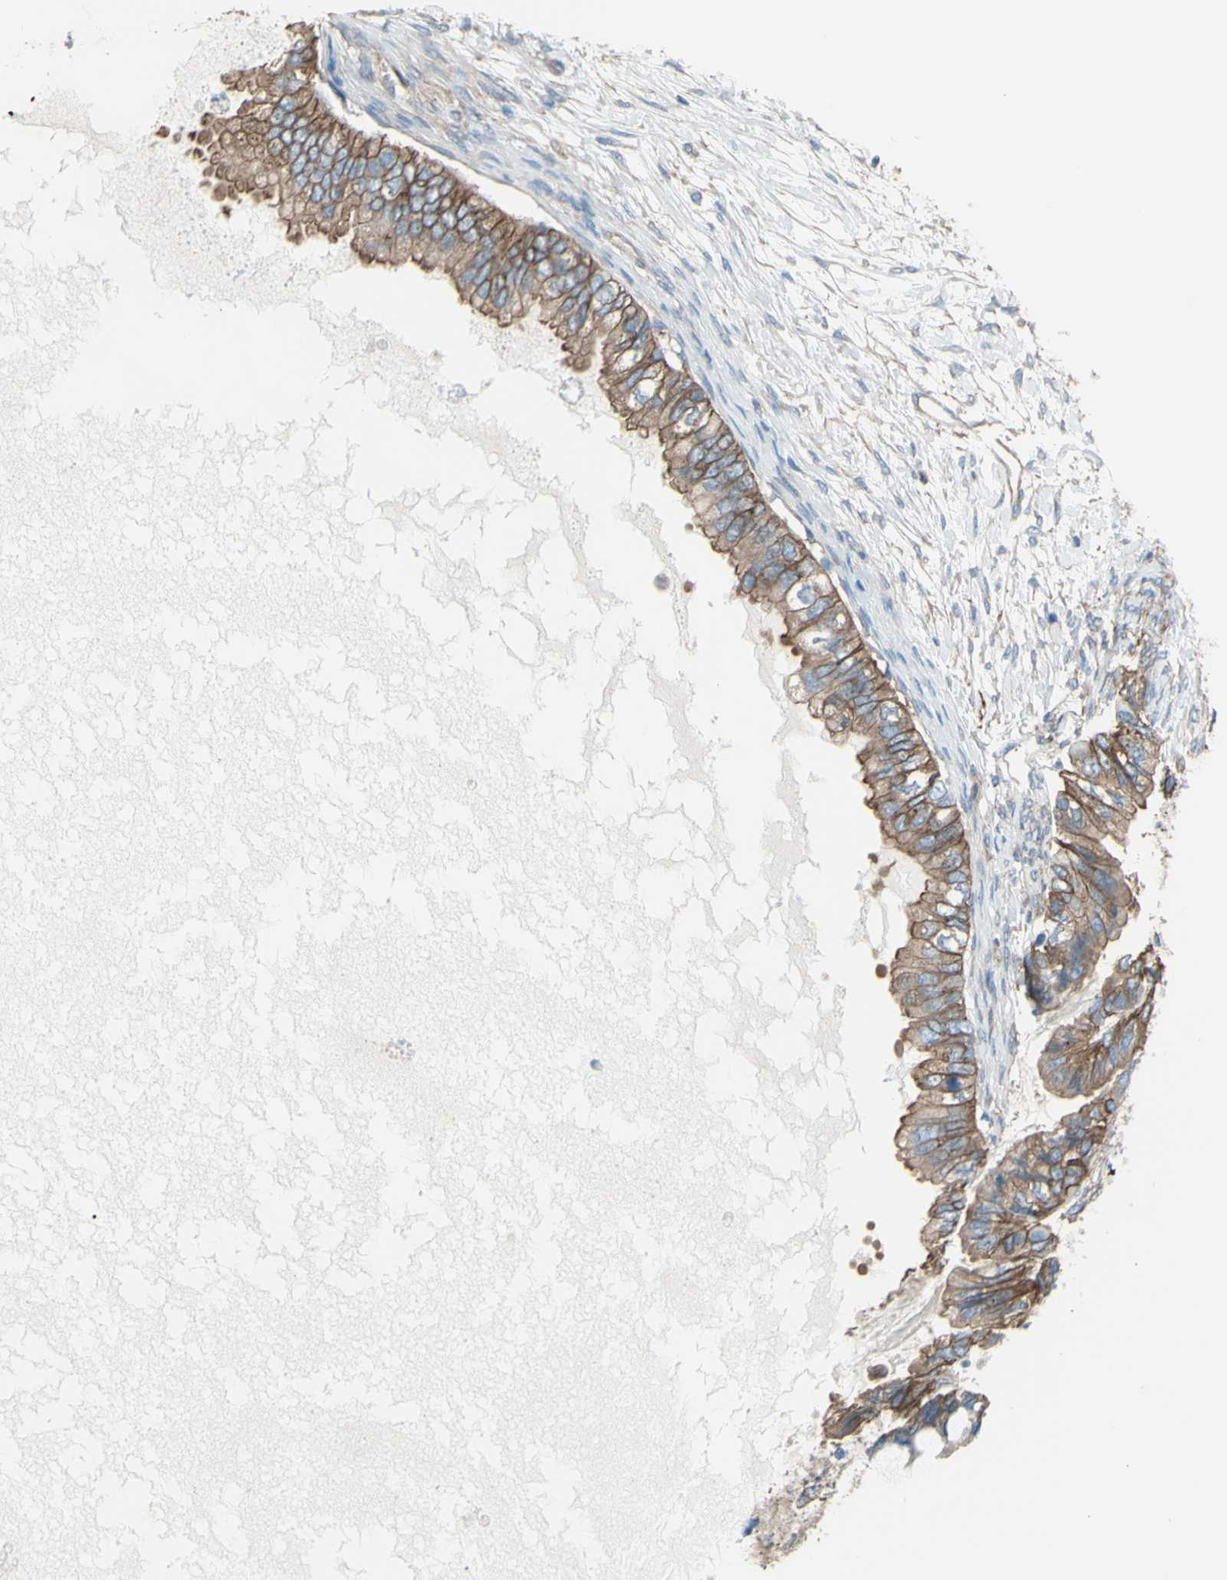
{"staining": {"intensity": "moderate", "quantity": ">75%", "location": "cytoplasmic/membranous"}, "tissue": "ovarian cancer", "cell_type": "Tumor cells", "image_type": "cancer", "snomed": [{"axis": "morphology", "description": "Cystadenocarcinoma, mucinous, NOS"}, {"axis": "topography", "description": "Ovary"}], "caption": "High-magnification brightfield microscopy of ovarian cancer stained with DAB (brown) and counterstained with hematoxylin (blue). tumor cells exhibit moderate cytoplasmic/membranous positivity is identified in about>75% of cells.", "gene": "ADD1", "patient": {"sex": "female", "age": 80}}